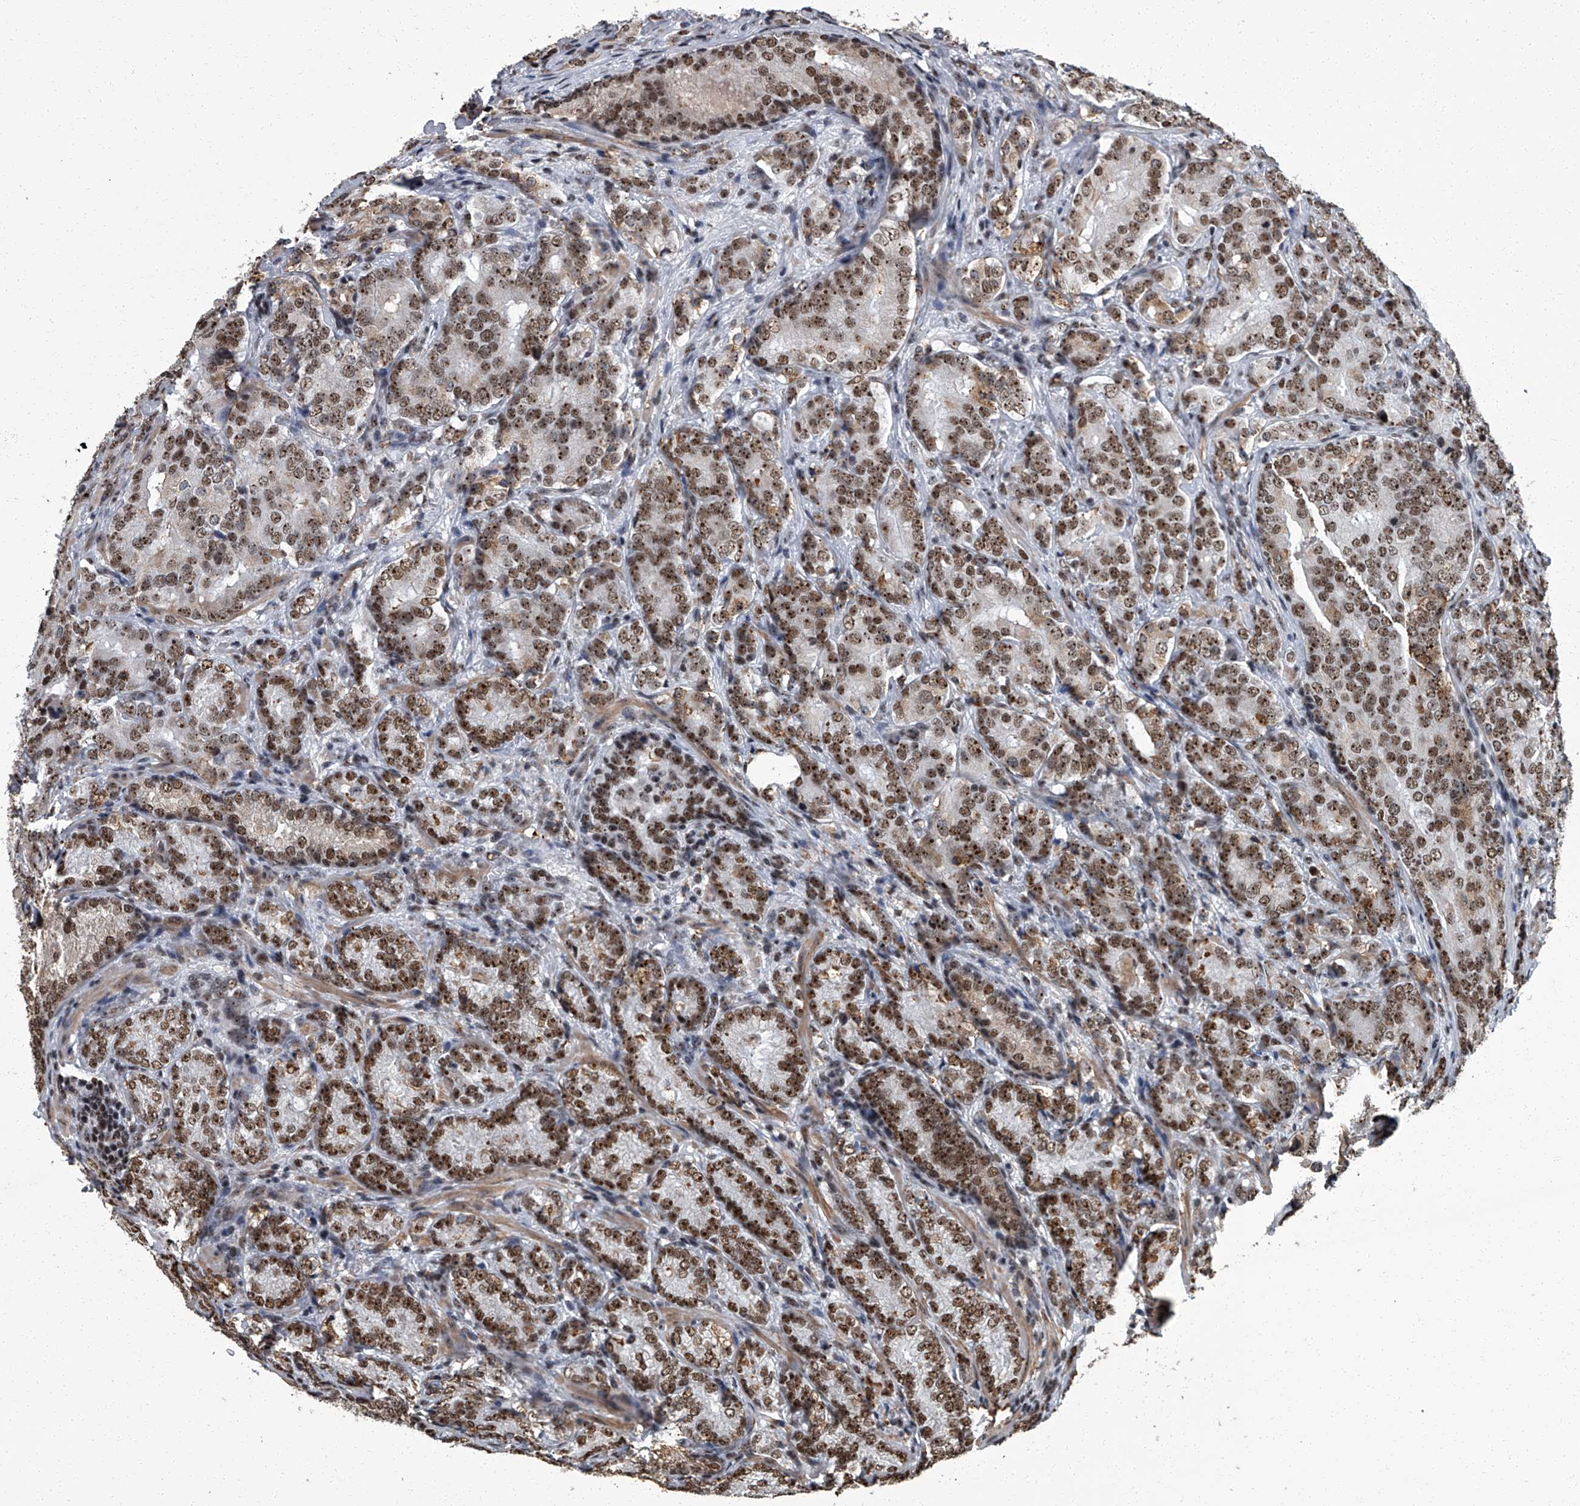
{"staining": {"intensity": "strong", "quantity": ">75%", "location": "nuclear"}, "tissue": "prostate cancer", "cell_type": "Tumor cells", "image_type": "cancer", "snomed": [{"axis": "morphology", "description": "Adenocarcinoma, High grade"}, {"axis": "topography", "description": "Prostate"}], "caption": "Immunohistochemical staining of prostate cancer exhibits strong nuclear protein staining in approximately >75% of tumor cells. (Stains: DAB in brown, nuclei in blue, Microscopy: brightfield microscopy at high magnification).", "gene": "ZNF518B", "patient": {"sex": "male", "age": 66}}